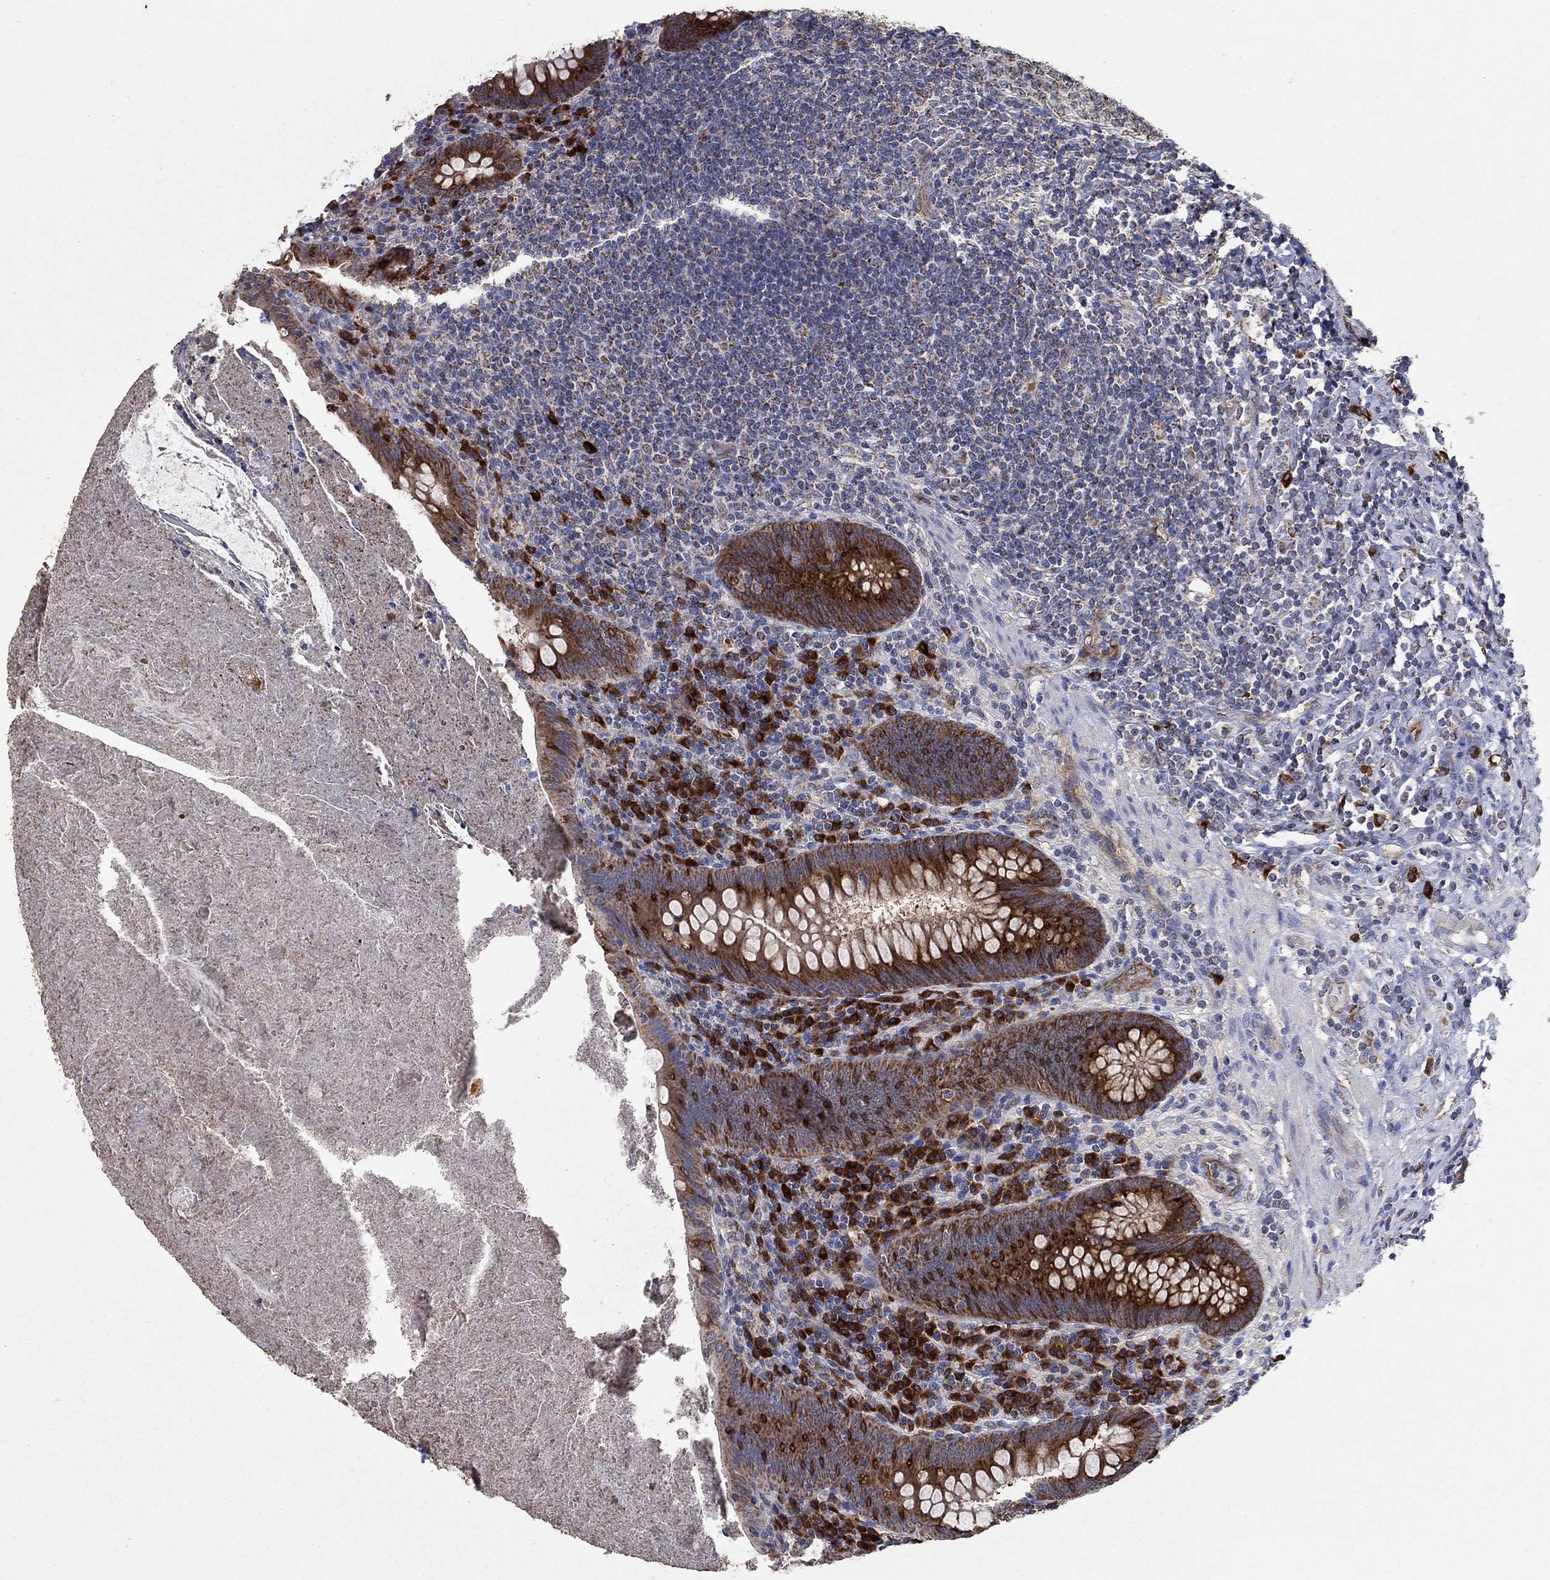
{"staining": {"intensity": "strong", "quantity": "25%-75%", "location": "cytoplasmic/membranous"}, "tissue": "appendix", "cell_type": "Glandular cells", "image_type": "normal", "snomed": [{"axis": "morphology", "description": "Normal tissue, NOS"}, {"axis": "topography", "description": "Appendix"}], "caption": "This micrograph displays normal appendix stained with immunohistochemistry (IHC) to label a protein in brown. The cytoplasmic/membranous of glandular cells show strong positivity for the protein. Nuclei are counter-stained blue.", "gene": "HID1", "patient": {"sex": "male", "age": 47}}